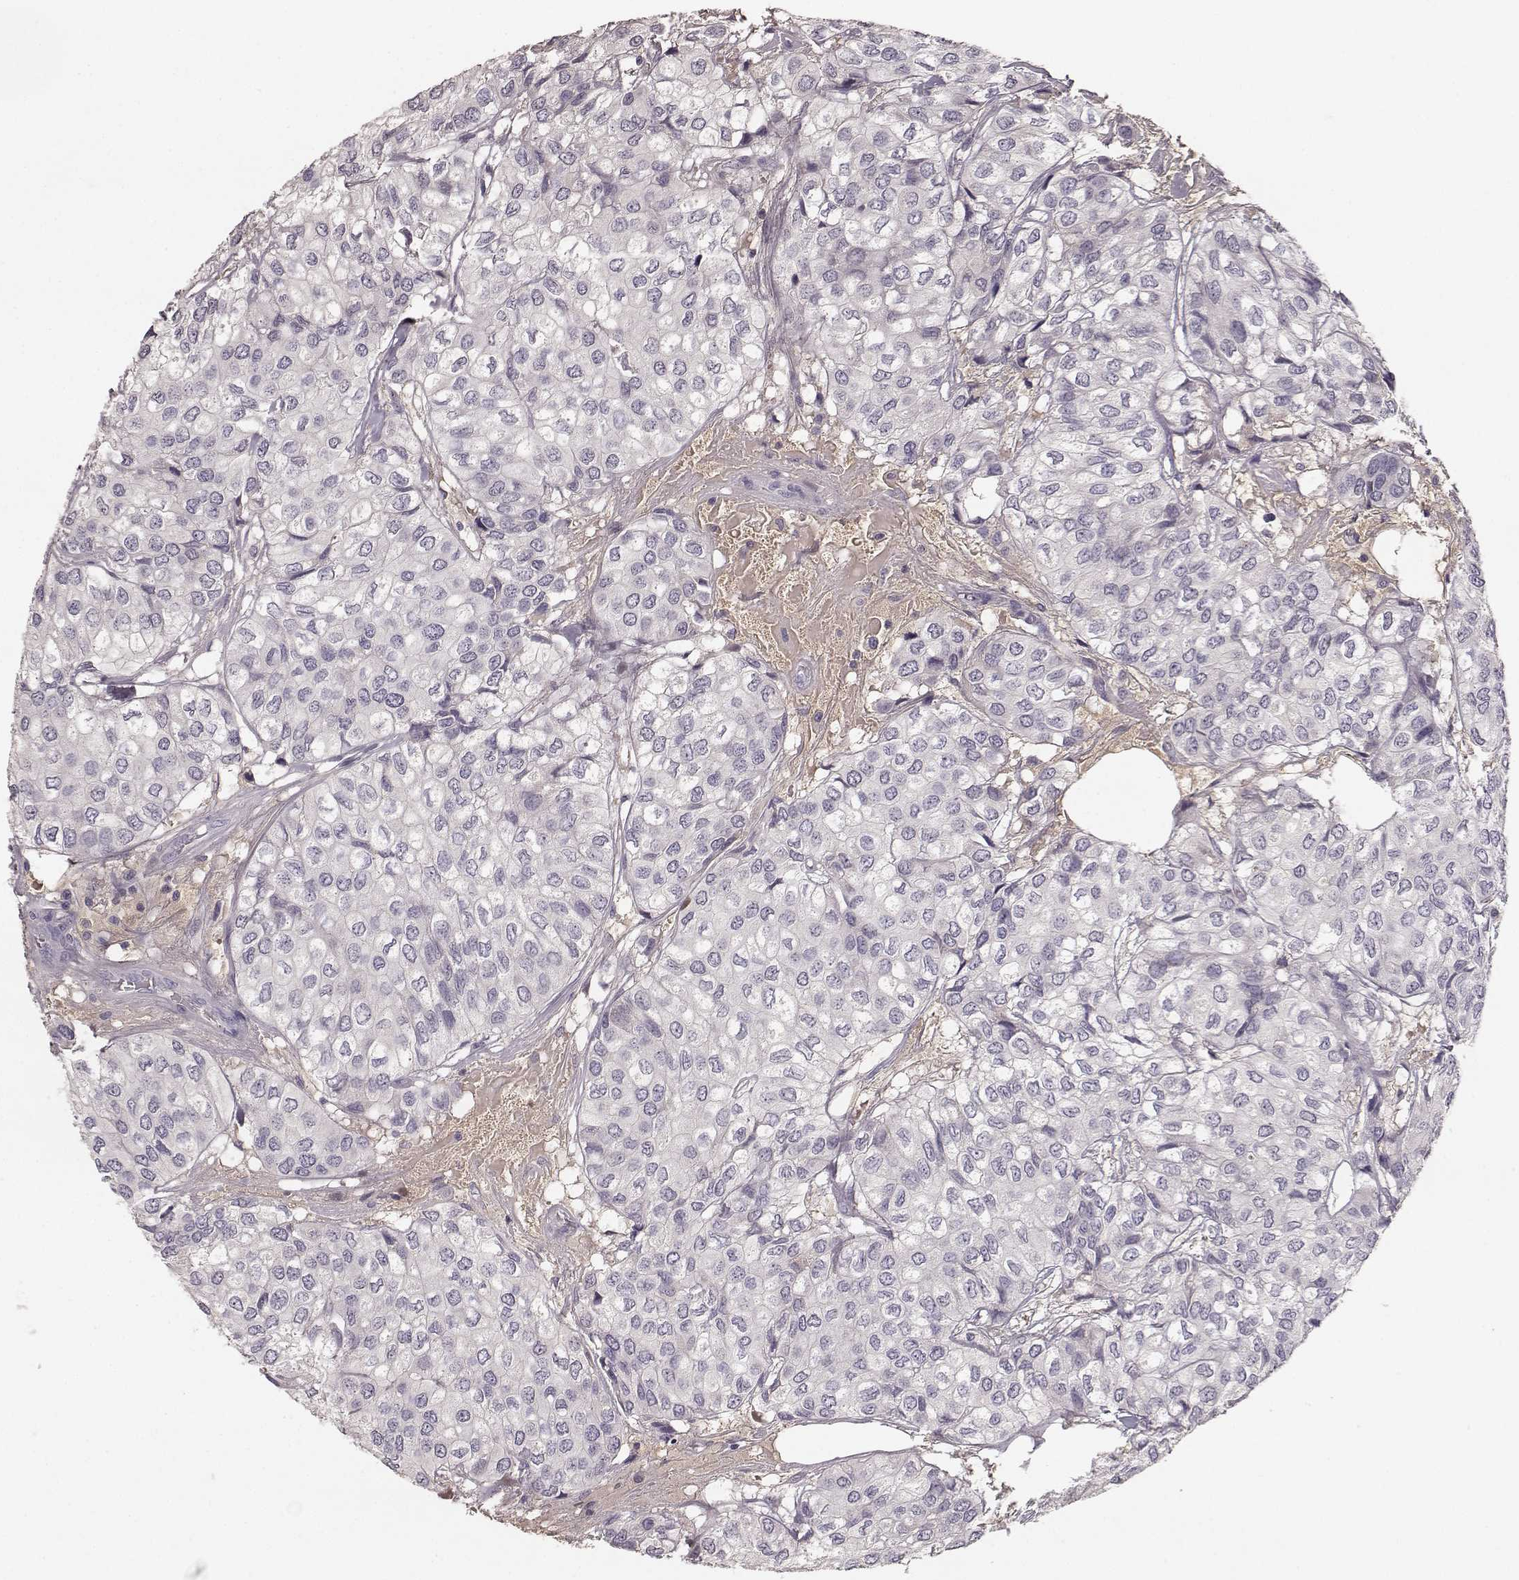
{"staining": {"intensity": "negative", "quantity": "none", "location": "none"}, "tissue": "urothelial cancer", "cell_type": "Tumor cells", "image_type": "cancer", "snomed": [{"axis": "morphology", "description": "Urothelial carcinoma, High grade"}, {"axis": "topography", "description": "Urinary bladder"}], "caption": "Immunohistochemical staining of urothelial cancer reveals no significant expression in tumor cells.", "gene": "YJEFN3", "patient": {"sex": "male", "age": 73}}